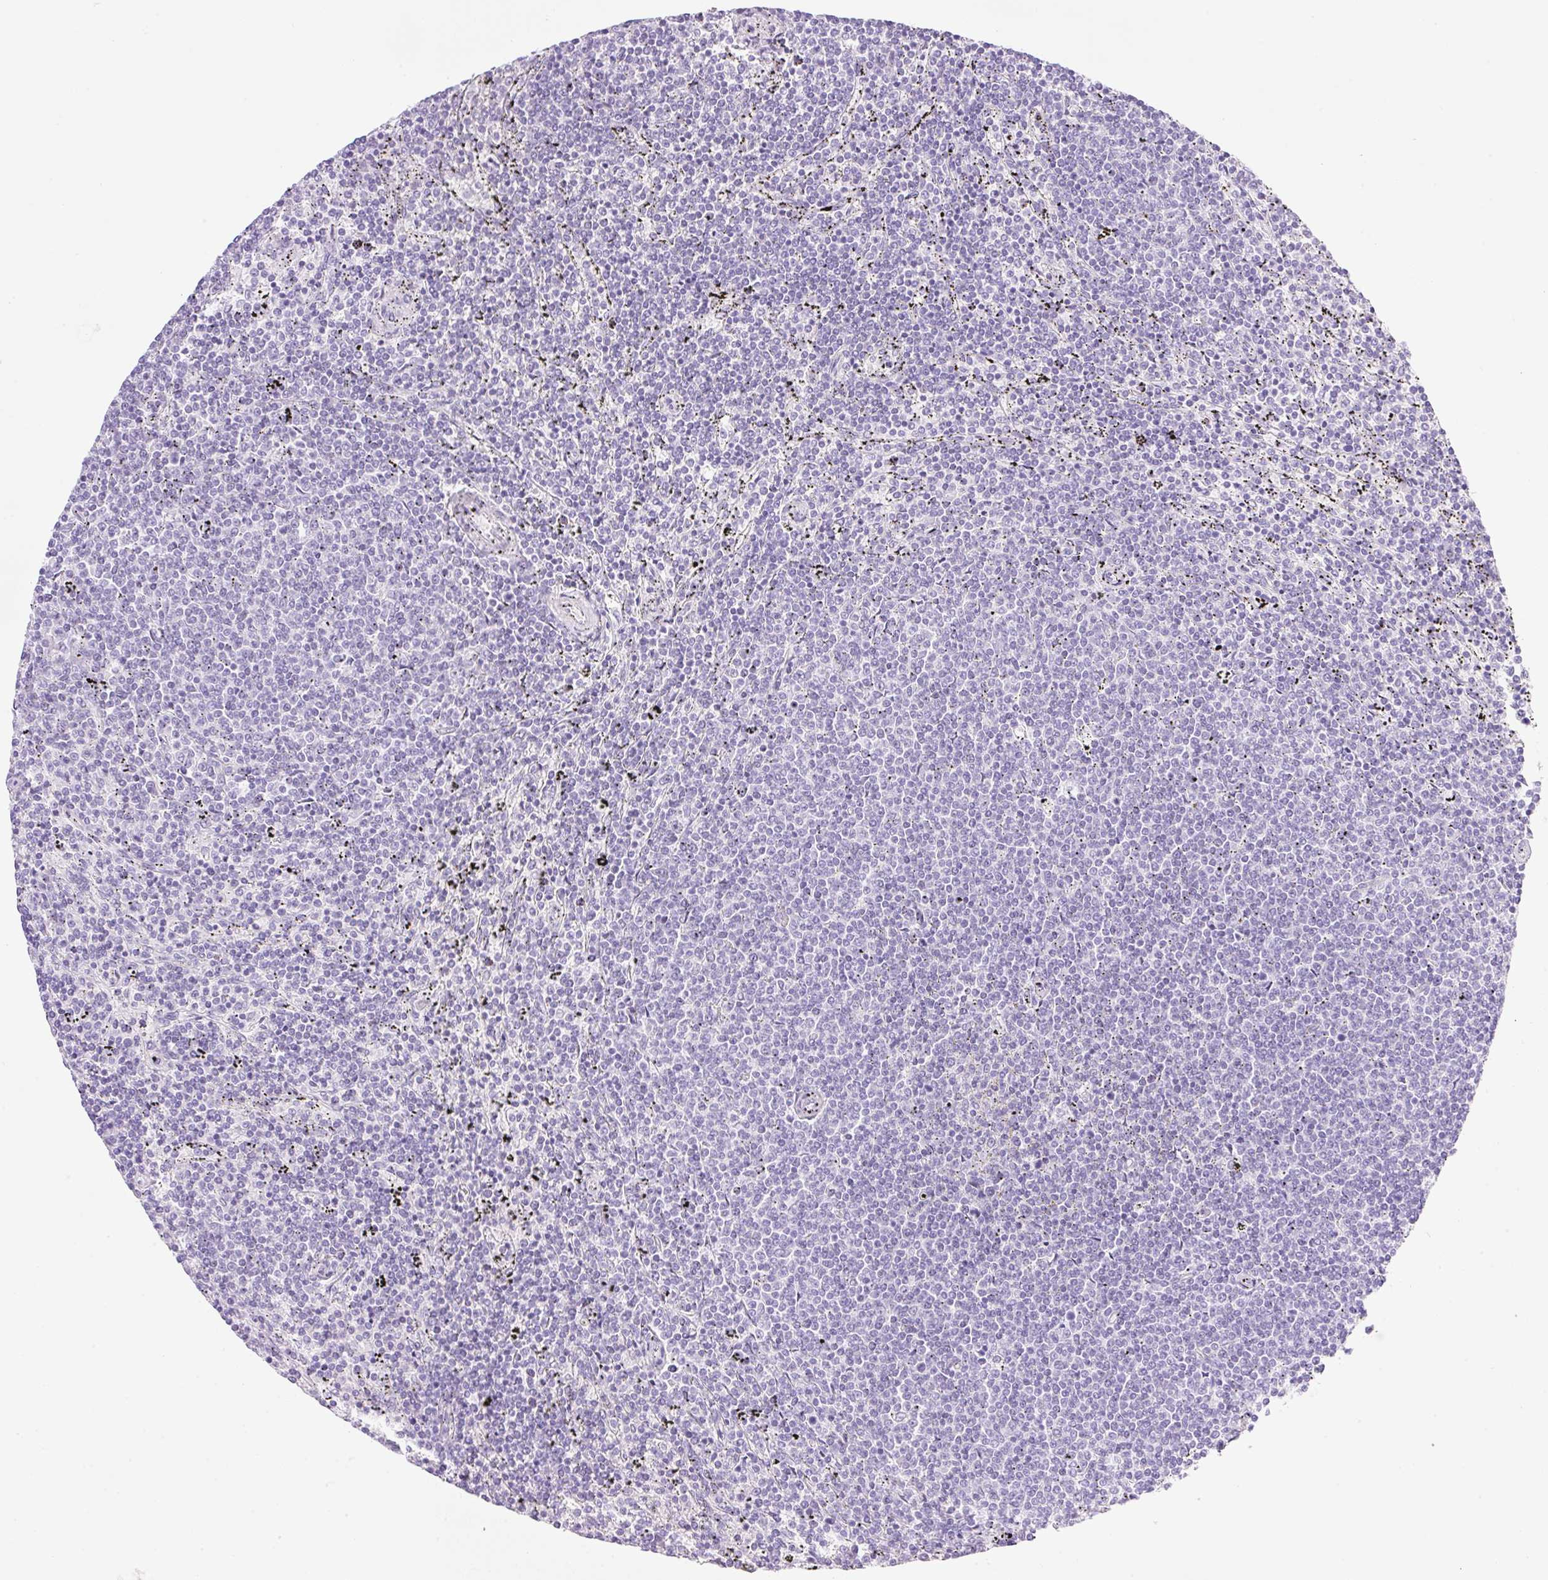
{"staining": {"intensity": "negative", "quantity": "none", "location": "none"}, "tissue": "lymphoma", "cell_type": "Tumor cells", "image_type": "cancer", "snomed": [{"axis": "morphology", "description": "Malignant lymphoma, non-Hodgkin's type, Low grade"}, {"axis": "topography", "description": "Spleen"}], "caption": "Immunohistochemistry photomicrograph of lymphoma stained for a protein (brown), which shows no staining in tumor cells.", "gene": "SPRR4", "patient": {"sex": "female", "age": 50}}